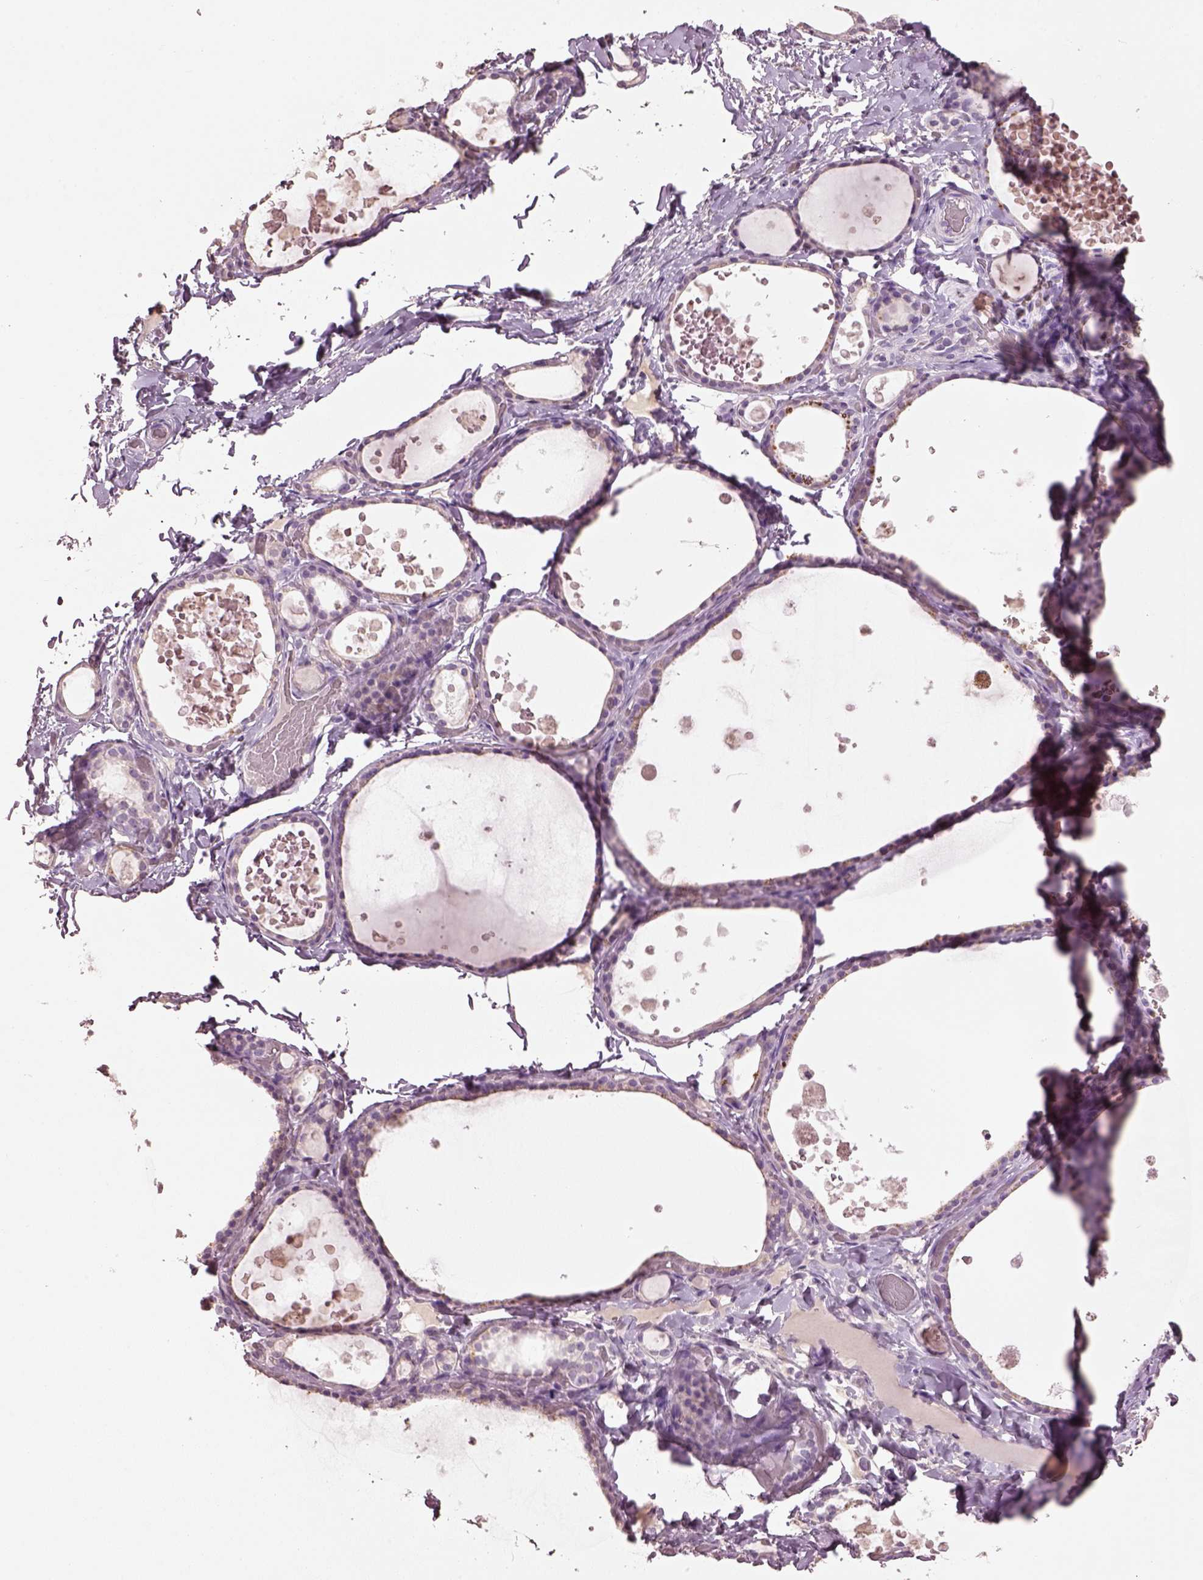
{"staining": {"intensity": "negative", "quantity": "none", "location": "none"}, "tissue": "thyroid gland", "cell_type": "Glandular cells", "image_type": "normal", "snomed": [{"axis": "morphology", "description": "Normal tissue, NOS"}, {"axis": "topography", "description": "Thyroid gland"}], "caption": "Immunohistochemistry image of unremarkable thyroid gland: human thyroid gland stained with DAB reveals no significant protein staining in glandular cells.", "gene": "KCNIP3", "patient": {"sex": "female", "age": 56}}